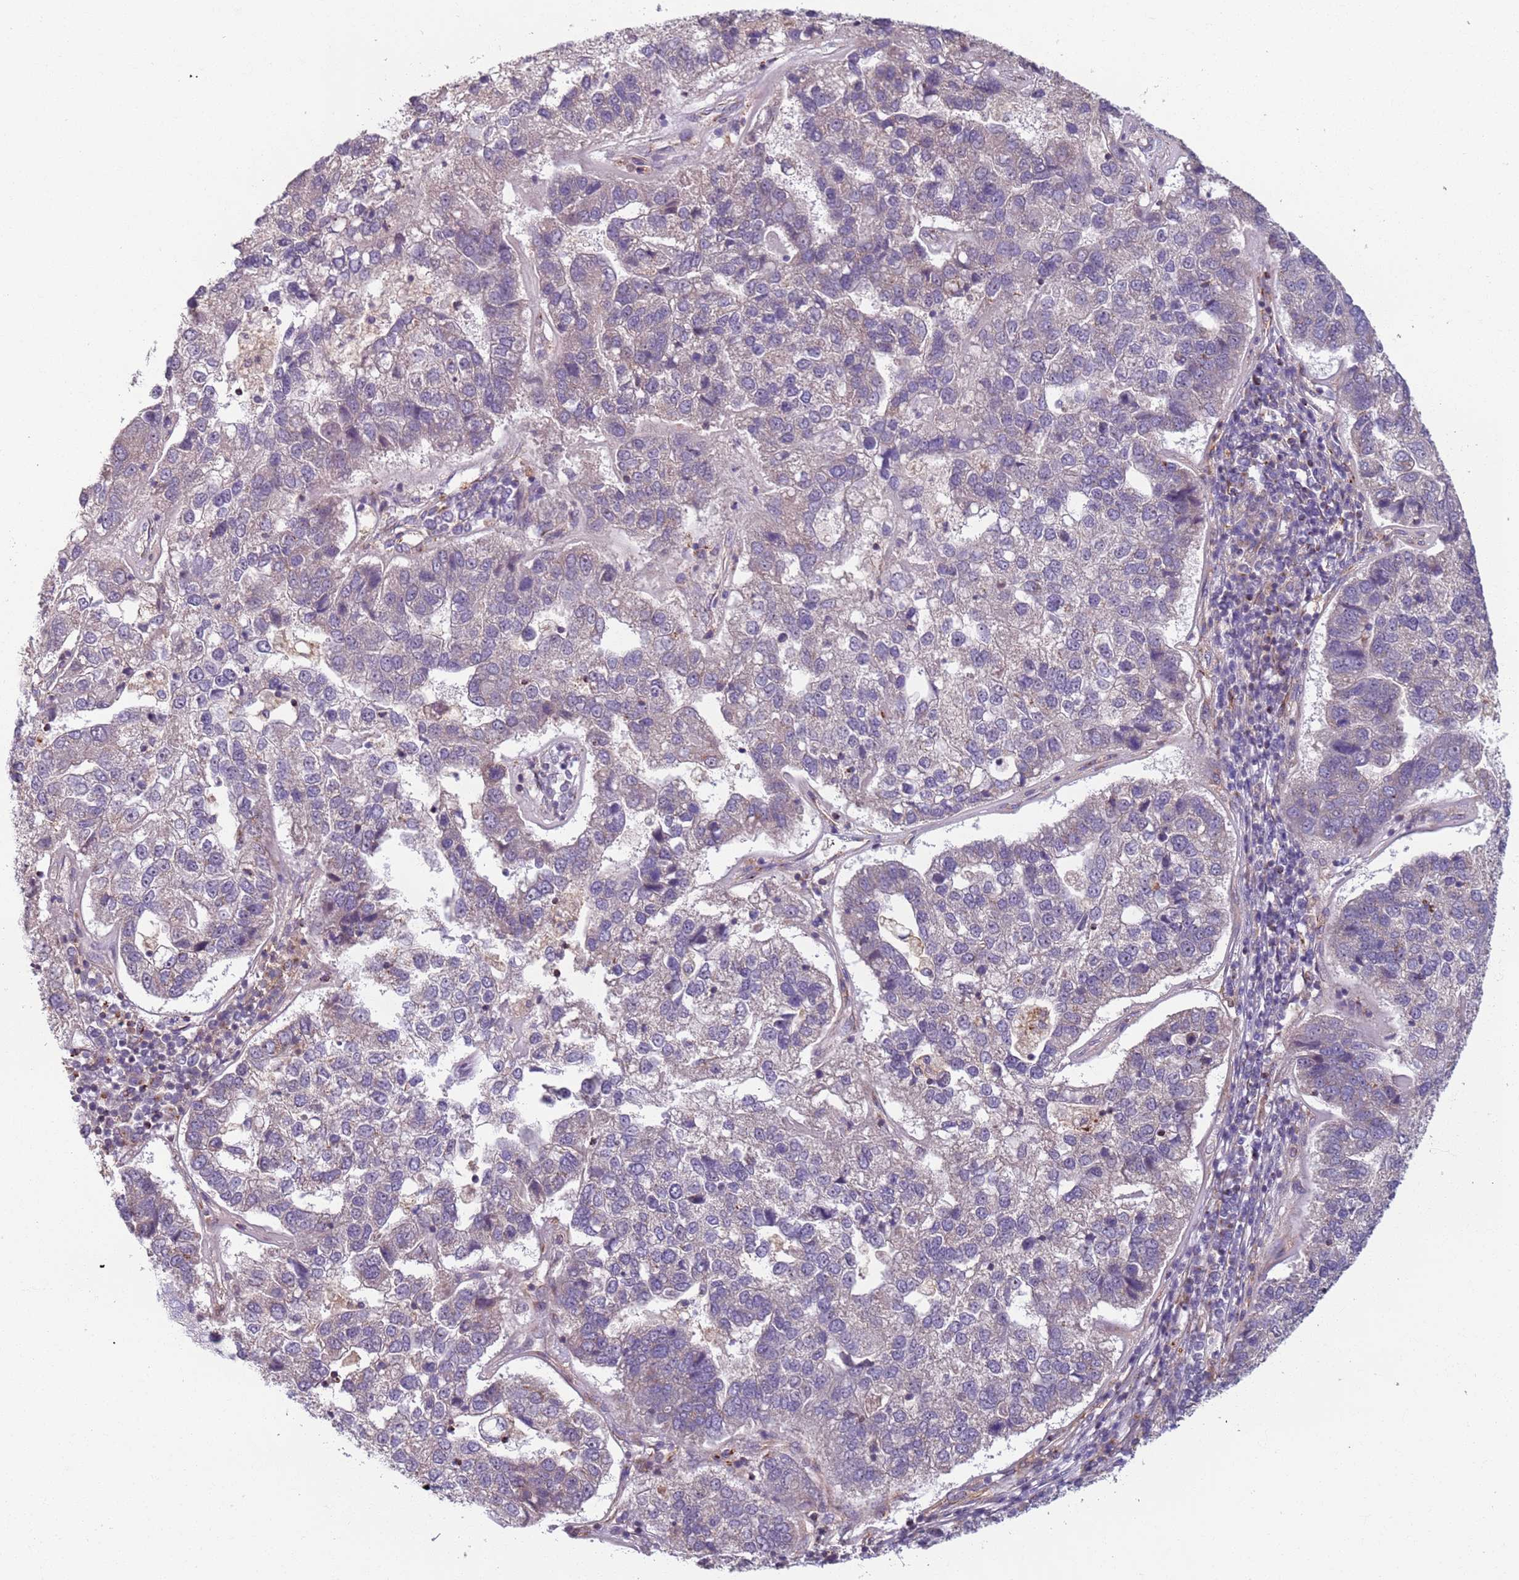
{"staining": {"intensity": "negative", "quantity": "none", "location": "none"}, "tissue": "pancreatic cancer", "cell_type": "Tumor cells", "image_type": "cancer", "snomed": [{"axis": "morphology", "description": "Adenocarcinoma, NOS"}, {"axis": "topography", "description": "Pancreas"}], "caption": "A high-resolution image shows immunohistochemistry staining of pancreatic cancer (adenocarcinoma), which demonstrates no significant staining in tumor cells.", "gene": "AKTIP", "patient": {"sex": "female", "age": 61}}